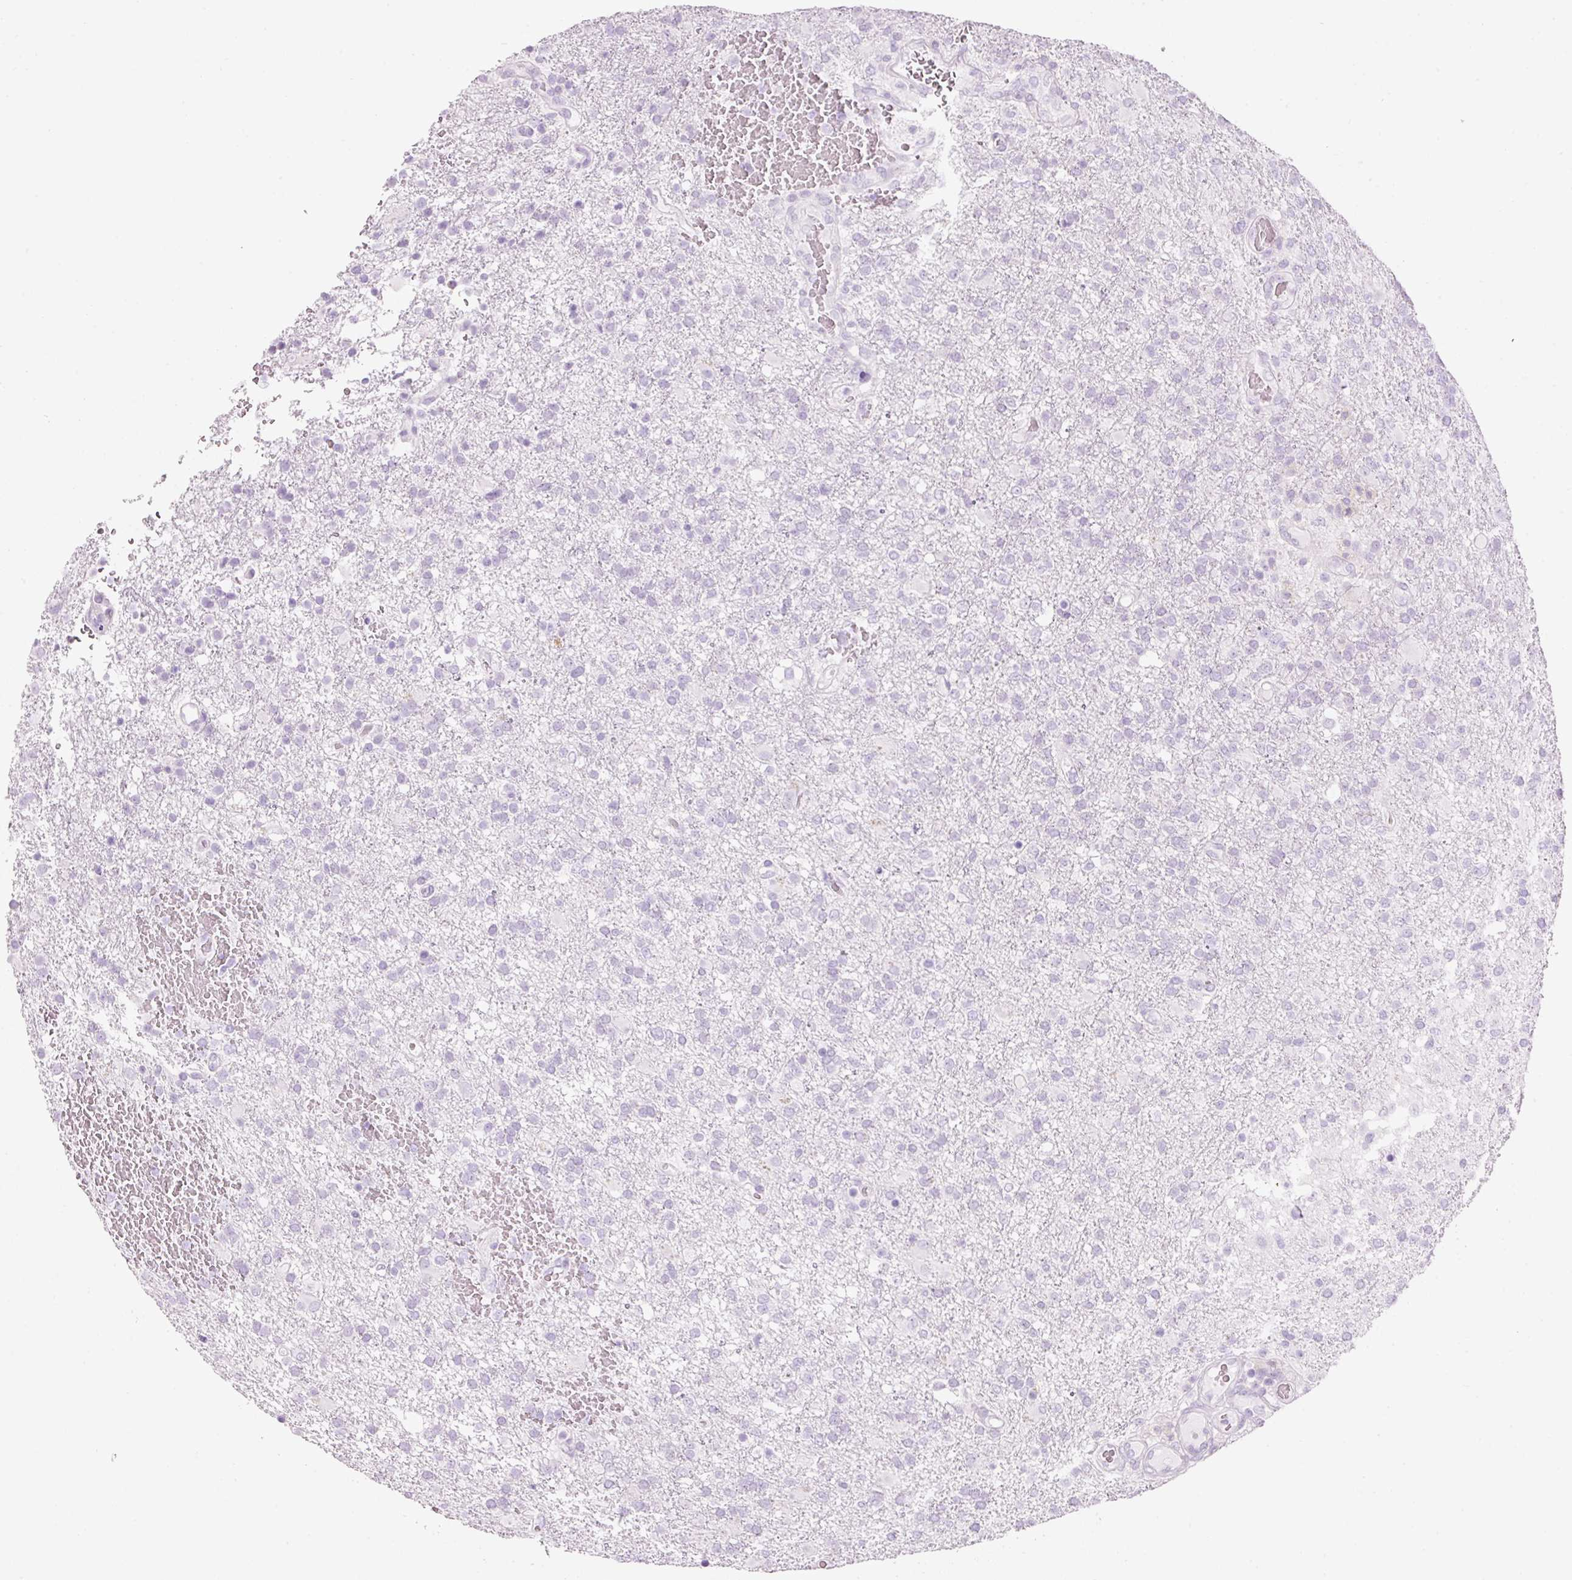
{"staining": {"intensity": "negative", "quantity": "none", "location": "none"}, "tissue": "glioma", "cell_type": "Tumor cells", "image_type": "cancer", "snomed": [{"axis": "morphology", "description": "Glioma, malignant, High grade"}, {"axis": "topography", "description": "Brain"}], "caption": "The immunohistochemistry photomicrograph has no significant staining in tumor cells of glioma tissue.", "gene": "CMA1", "patient": {"sex": "female", "age": 74}}